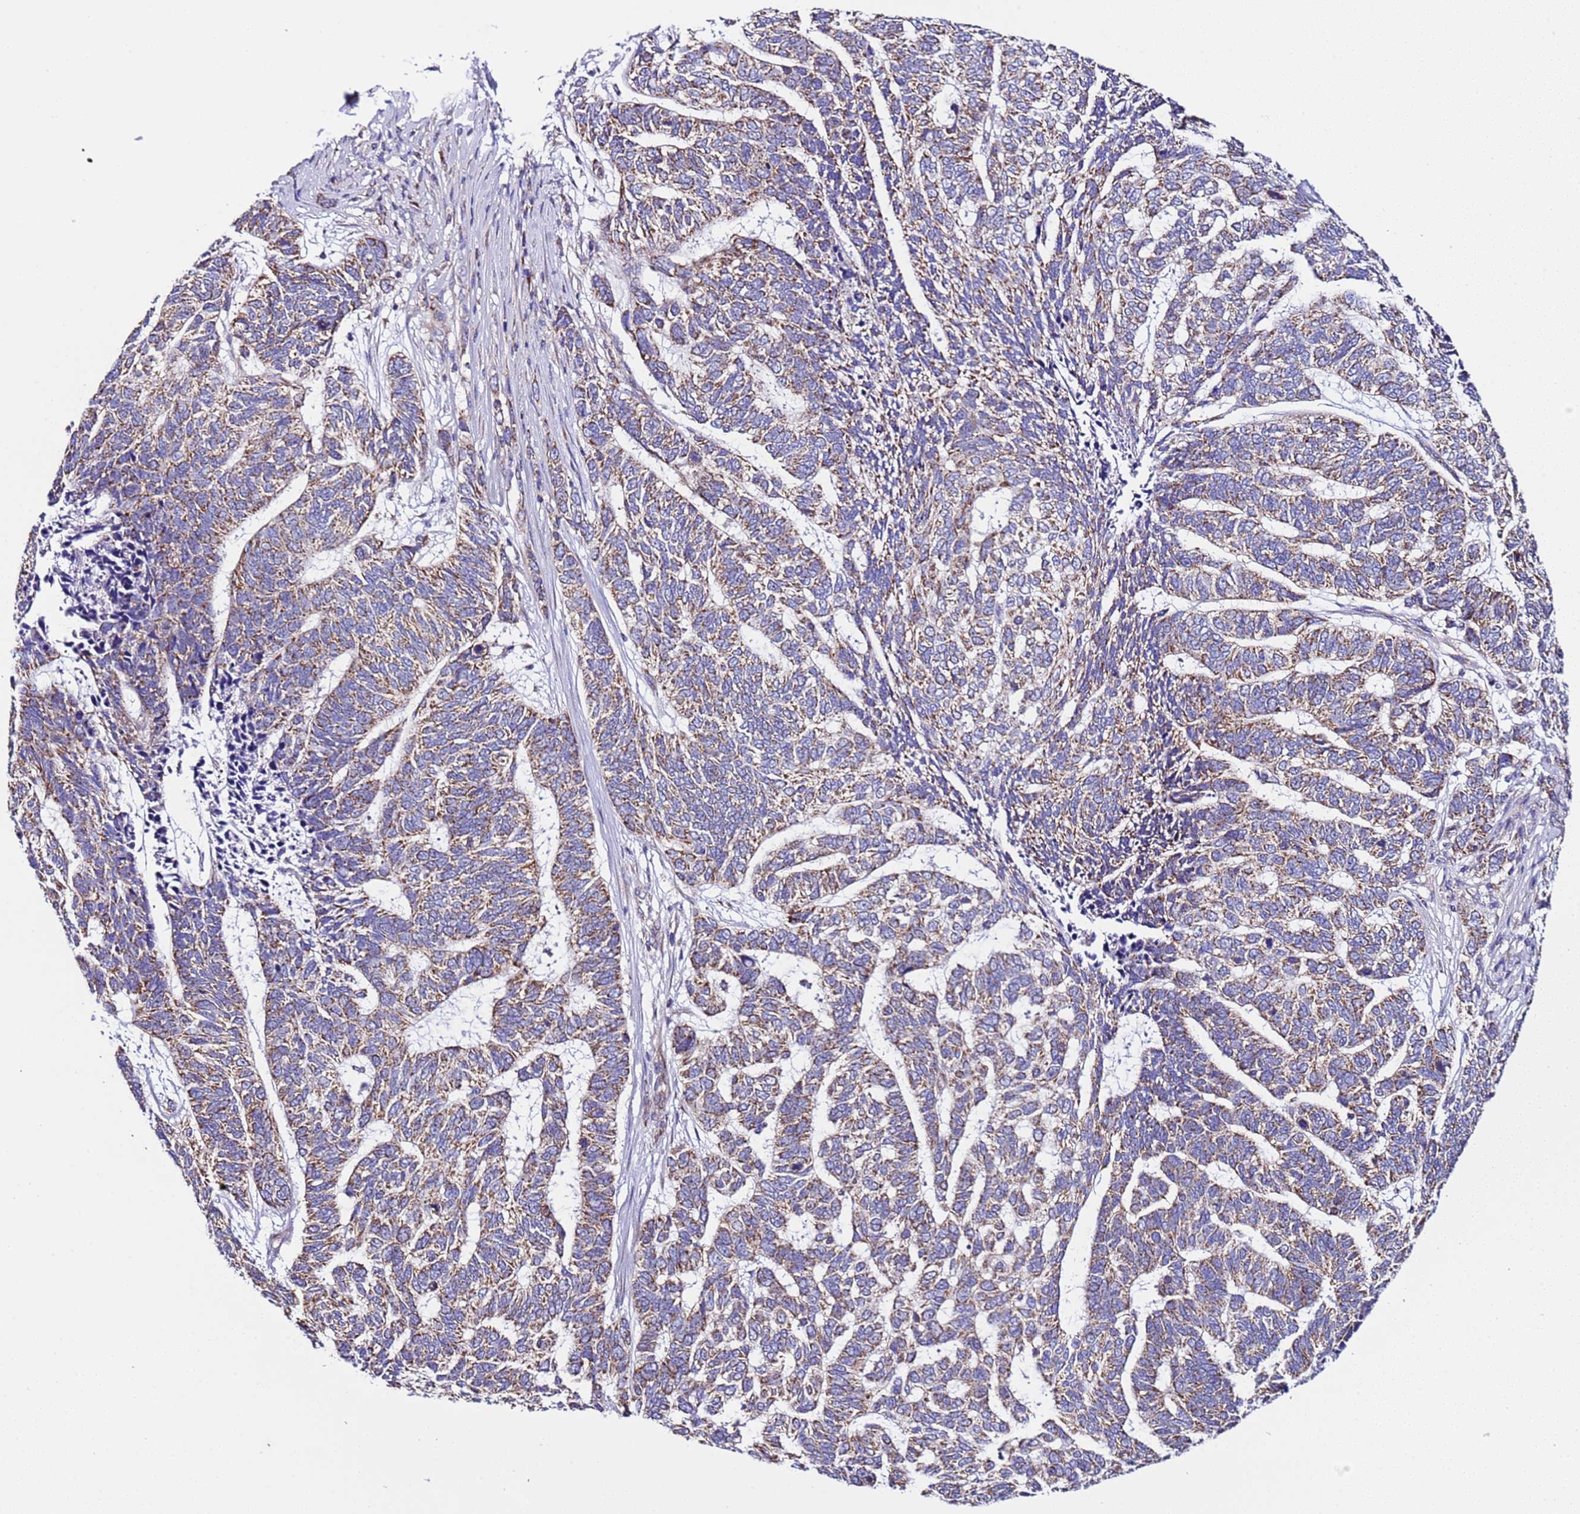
{"staining": {"intensity": "moderate", "quantity": ">75%", "location": "cytoplasmic/membranous"}, "tissue": "skin cancer", "cell_type": "Tumor cells", "image_type": "cancer", "snomed": [{"axis": "morphology", "description": "Basal cell carcinoma"}, {"axis": "topography", "description": "Skin"}], "caption": "Basal cell carcinoma (skin) was stained to show a protein in brown. There is medium levels of moderate cytoplasmic/membranous staining in approximately >75% of tumor cells.", "gene": "AHI1", "patient": {"sex": "female", "age": 65}}